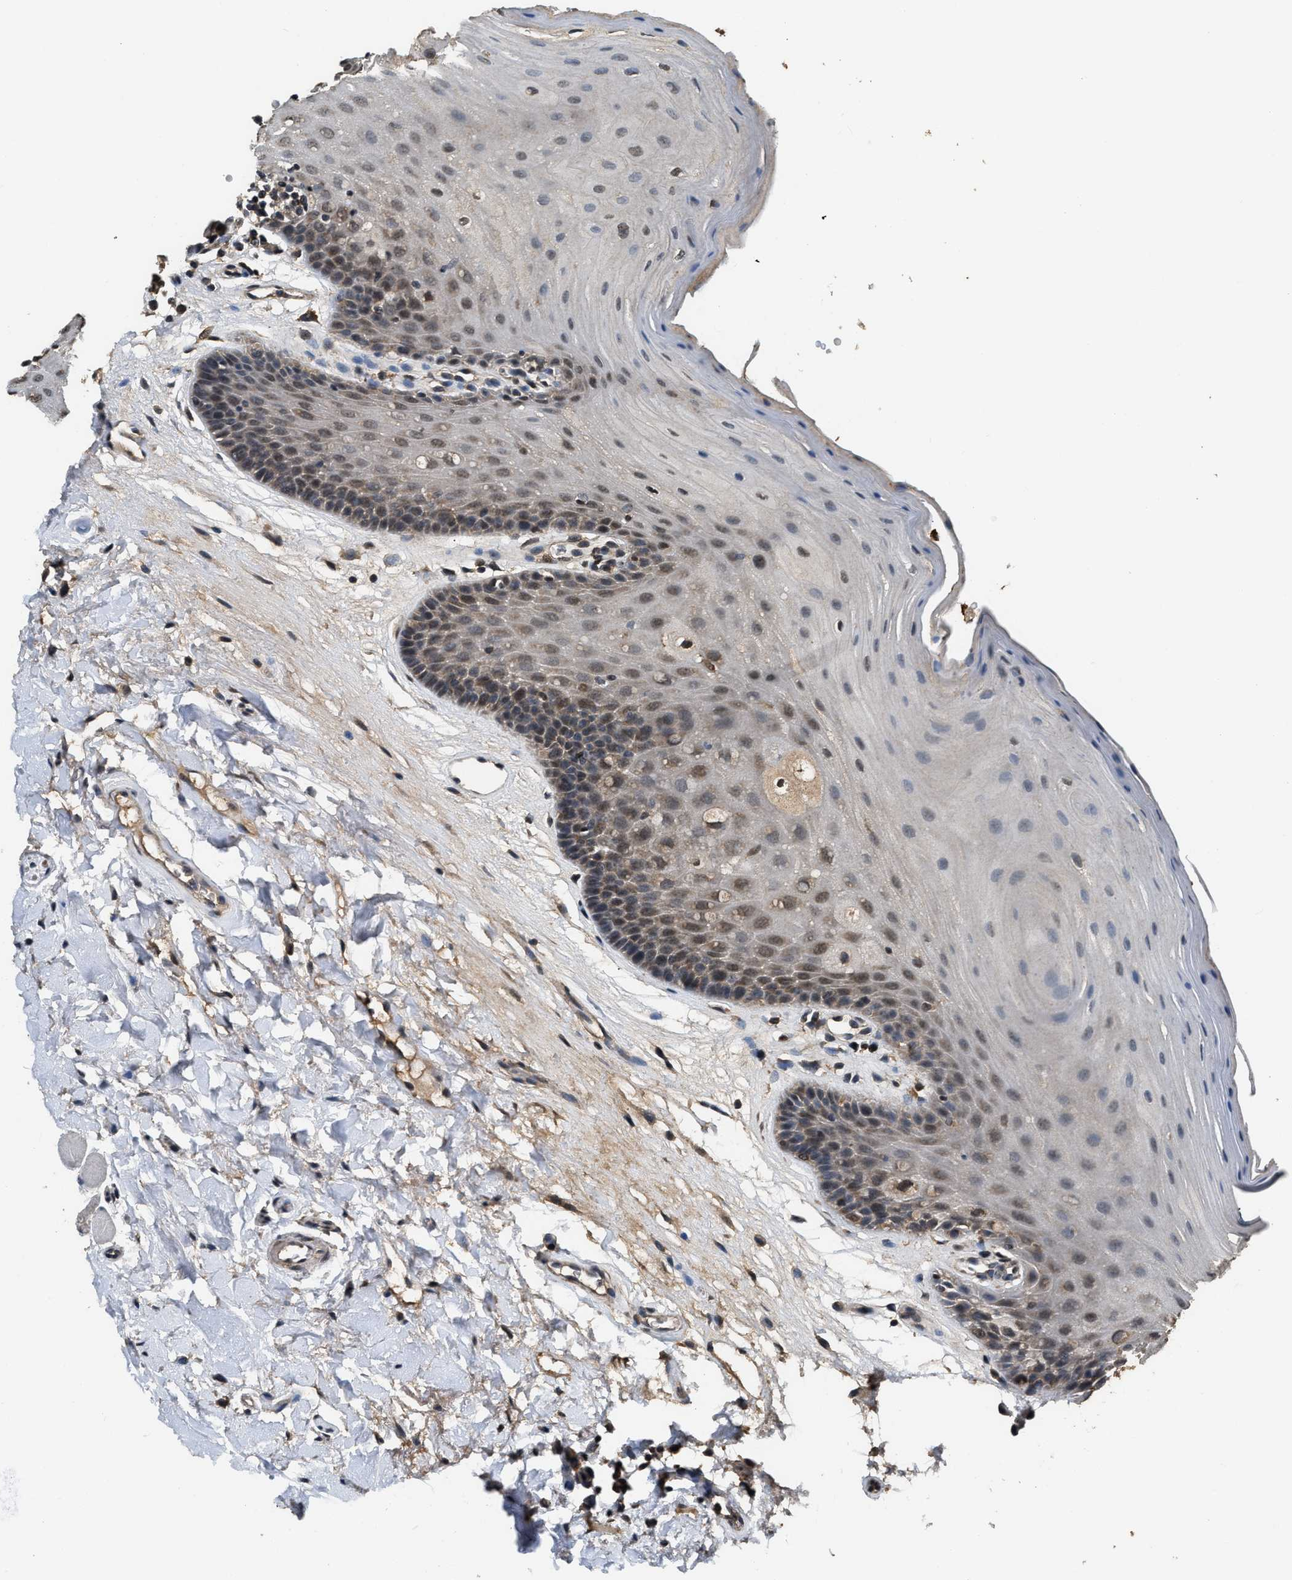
{"staining": {"intensity": "moderate", "quantity": ">75%", "location": "cytoplasmic/membranous,nuclear"}, "tissue": "oral mucosa", "cell_type": "Squamous epithelial cells", "image_type": "normal", "snomed": [{"axis": "morphology", "description": "Normal tissue, NOS"}, {"axis": "morphology", "description": "Squamous cell carcinoma, NOS"}, {"axis": "topography", "description": "Oral tissue"}, {"axis": "topography", "description": "Head-Neck"}], "caption": "Approximately >75% of squamous epithelial cells in benign human oral mucosa reveal moderate cytoplasmic/membranous,nuclear protein positivity as visualized by brown immunohistochemical staining.", "gene": "DENND6B", "patient": {"sex": "male", "age": 71}}